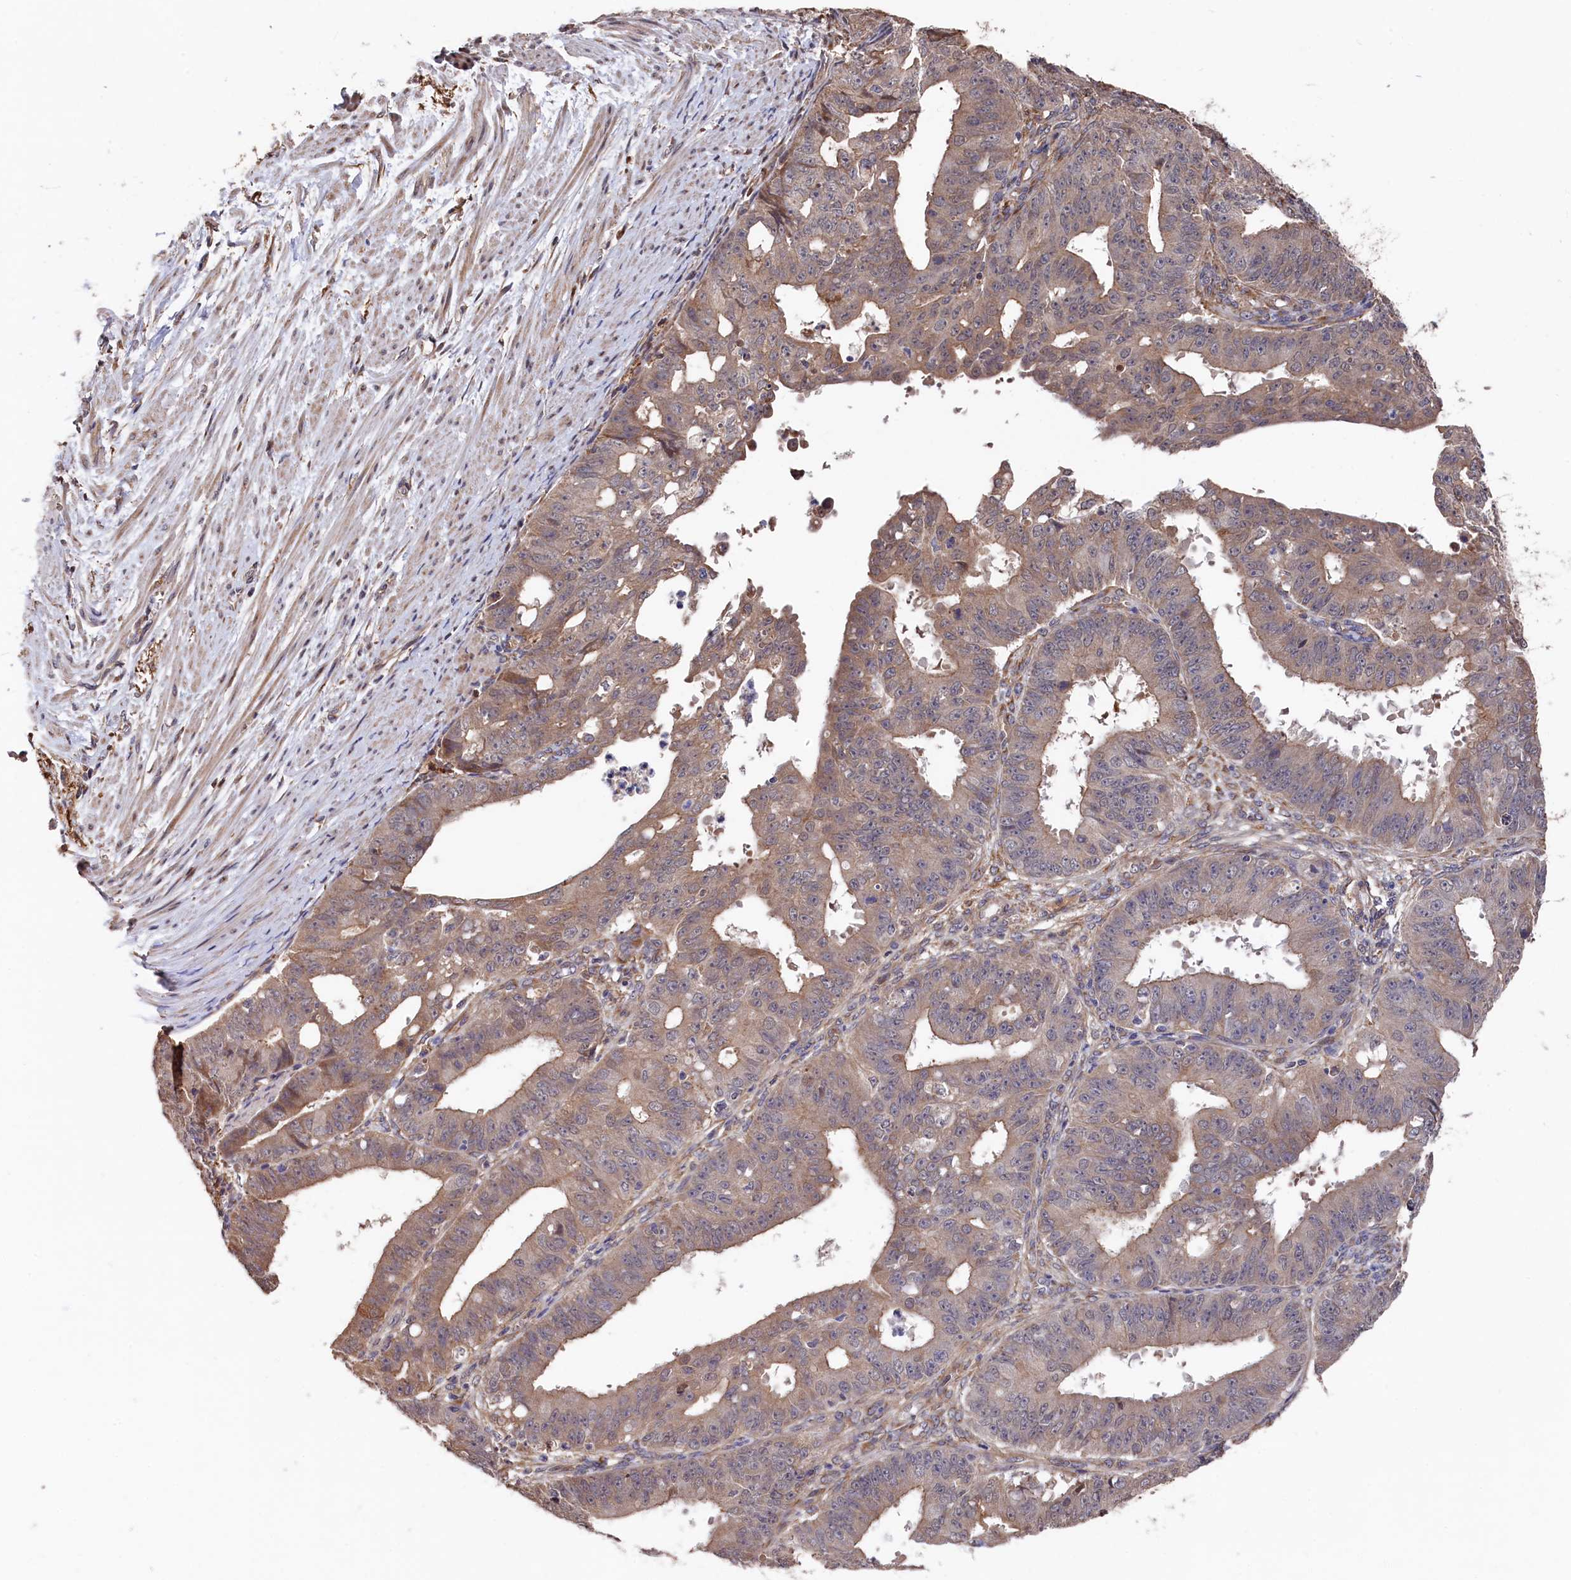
{"staining": {"intensity": "weak", "quantity": ">75%", "location": "cytoplasmic/membranous"}, "tissue": "ovarian cancer", "cell_type": "Tumor cells", "image_type": "cancer", "snomed": [{"axis": "morphology", "description": "Carcinoma, endometroid"}, {"axis": "topography", "description": "Appendix"}, {"axis": "topography", "description": "Ovary"}], "caption": "Immunohistochemistry image of human ovarian cancer stained for a protein (brown), which exhibits low levels of weak cytoplasmic/membranous expression in about >75% of tumor cells.", "gene": "SLC12A4", "patient": {"sex": "female", "age": 42}}